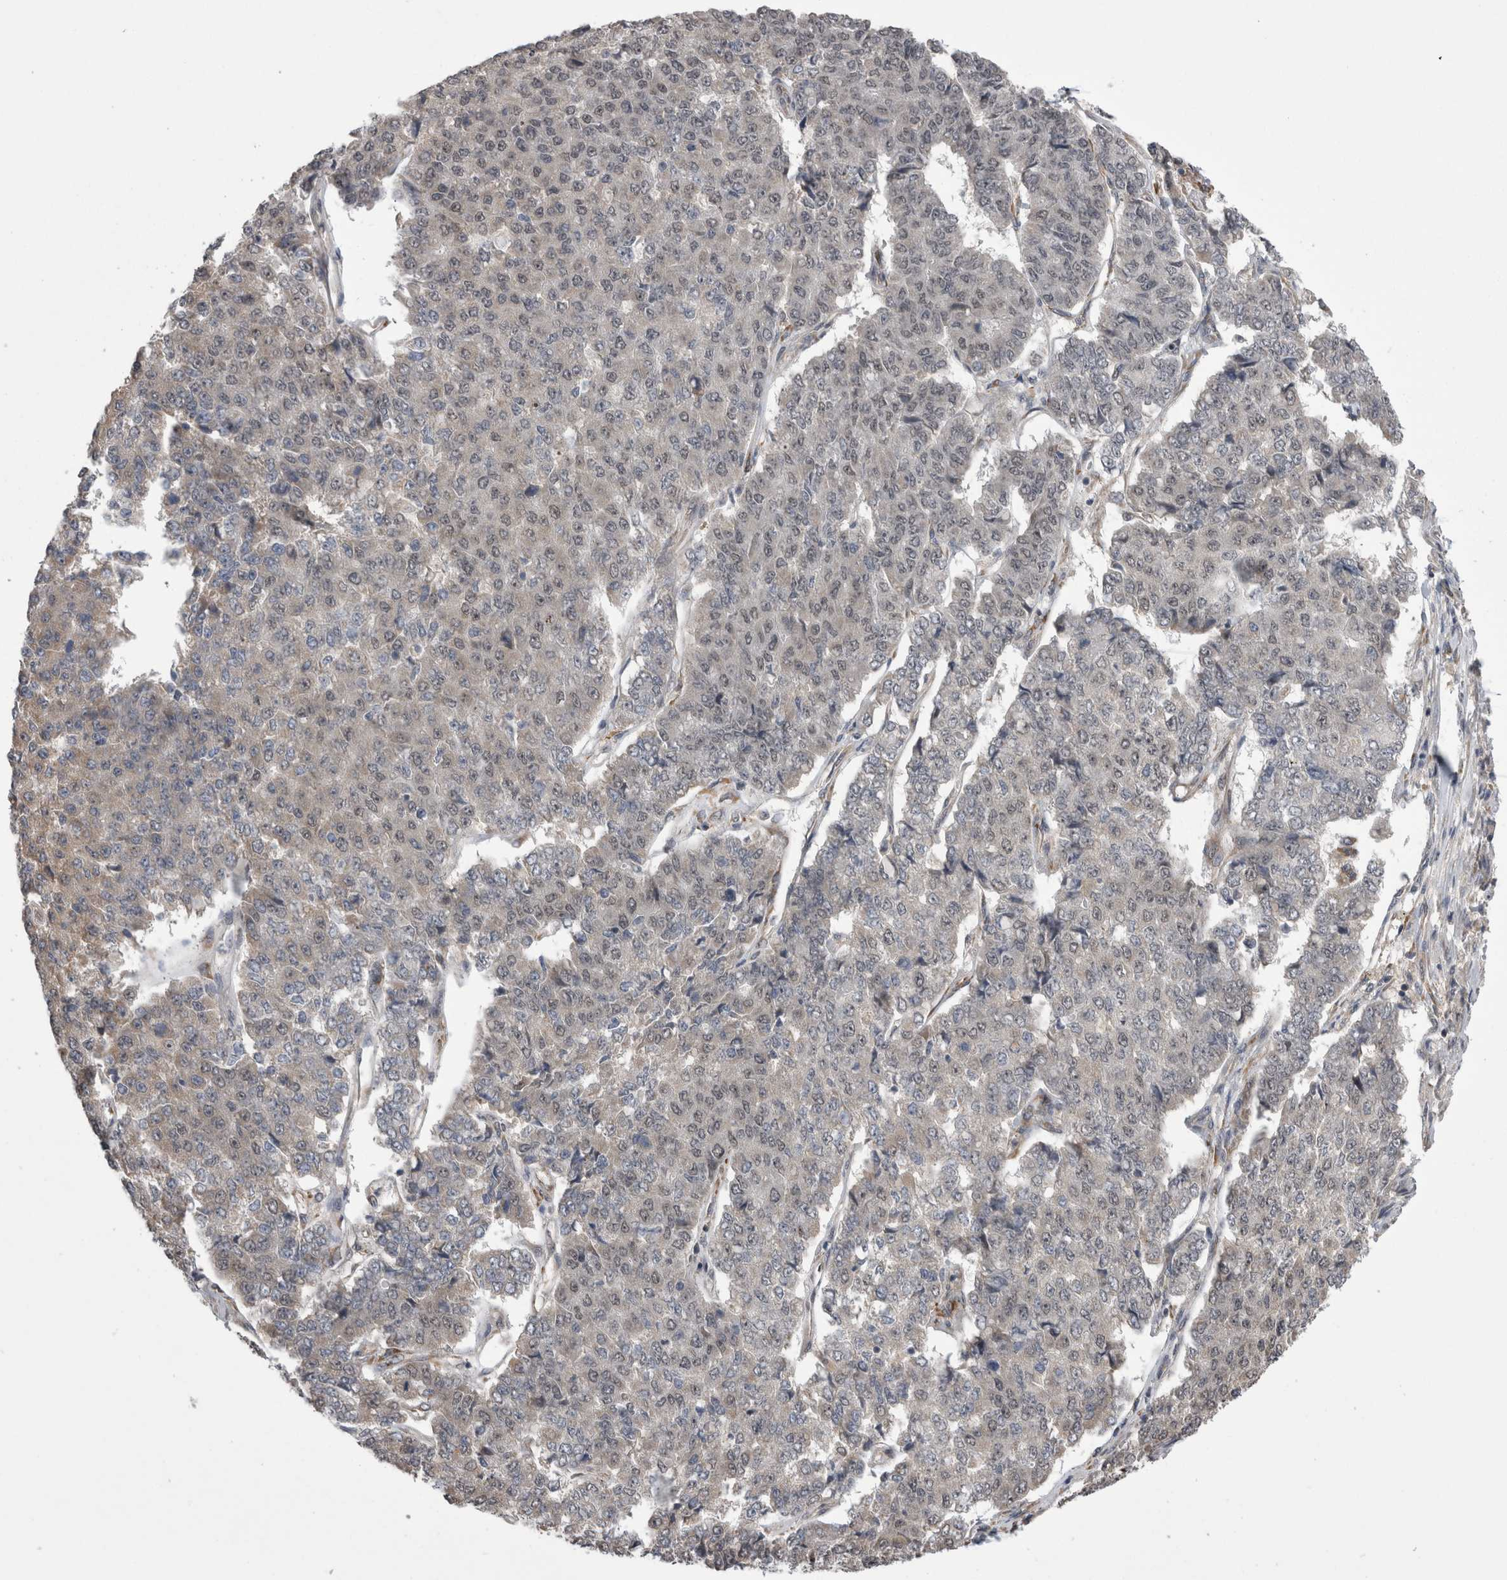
{"staining": {"intensity": "weak", "quantity": "<25%", "location": "cytoplasmic/membranous"}, "tissue": "pancreatic cancer", "cell_type": "Tumor cells", "image_type": "cancer", "snomed": [{"axis": "morphology", "description": "Adenocarcinoma, NOS"}, {"axis": "topography", "description": "Pancreas"}], "caption": "DAB (3,3'-diaminobenzidine) immunohistochemical staining of pancreatic adenocarcinoma displays no significant staining in tumor cells. (Stains: DAB (3,3'-diaminobenzidine) IHC with hematoxylin counter stain, Microscopy: brightfield microscopy at high magnification).", "gene": "ARHGAP29", "patient": {"sex": "male", "age": 50}}